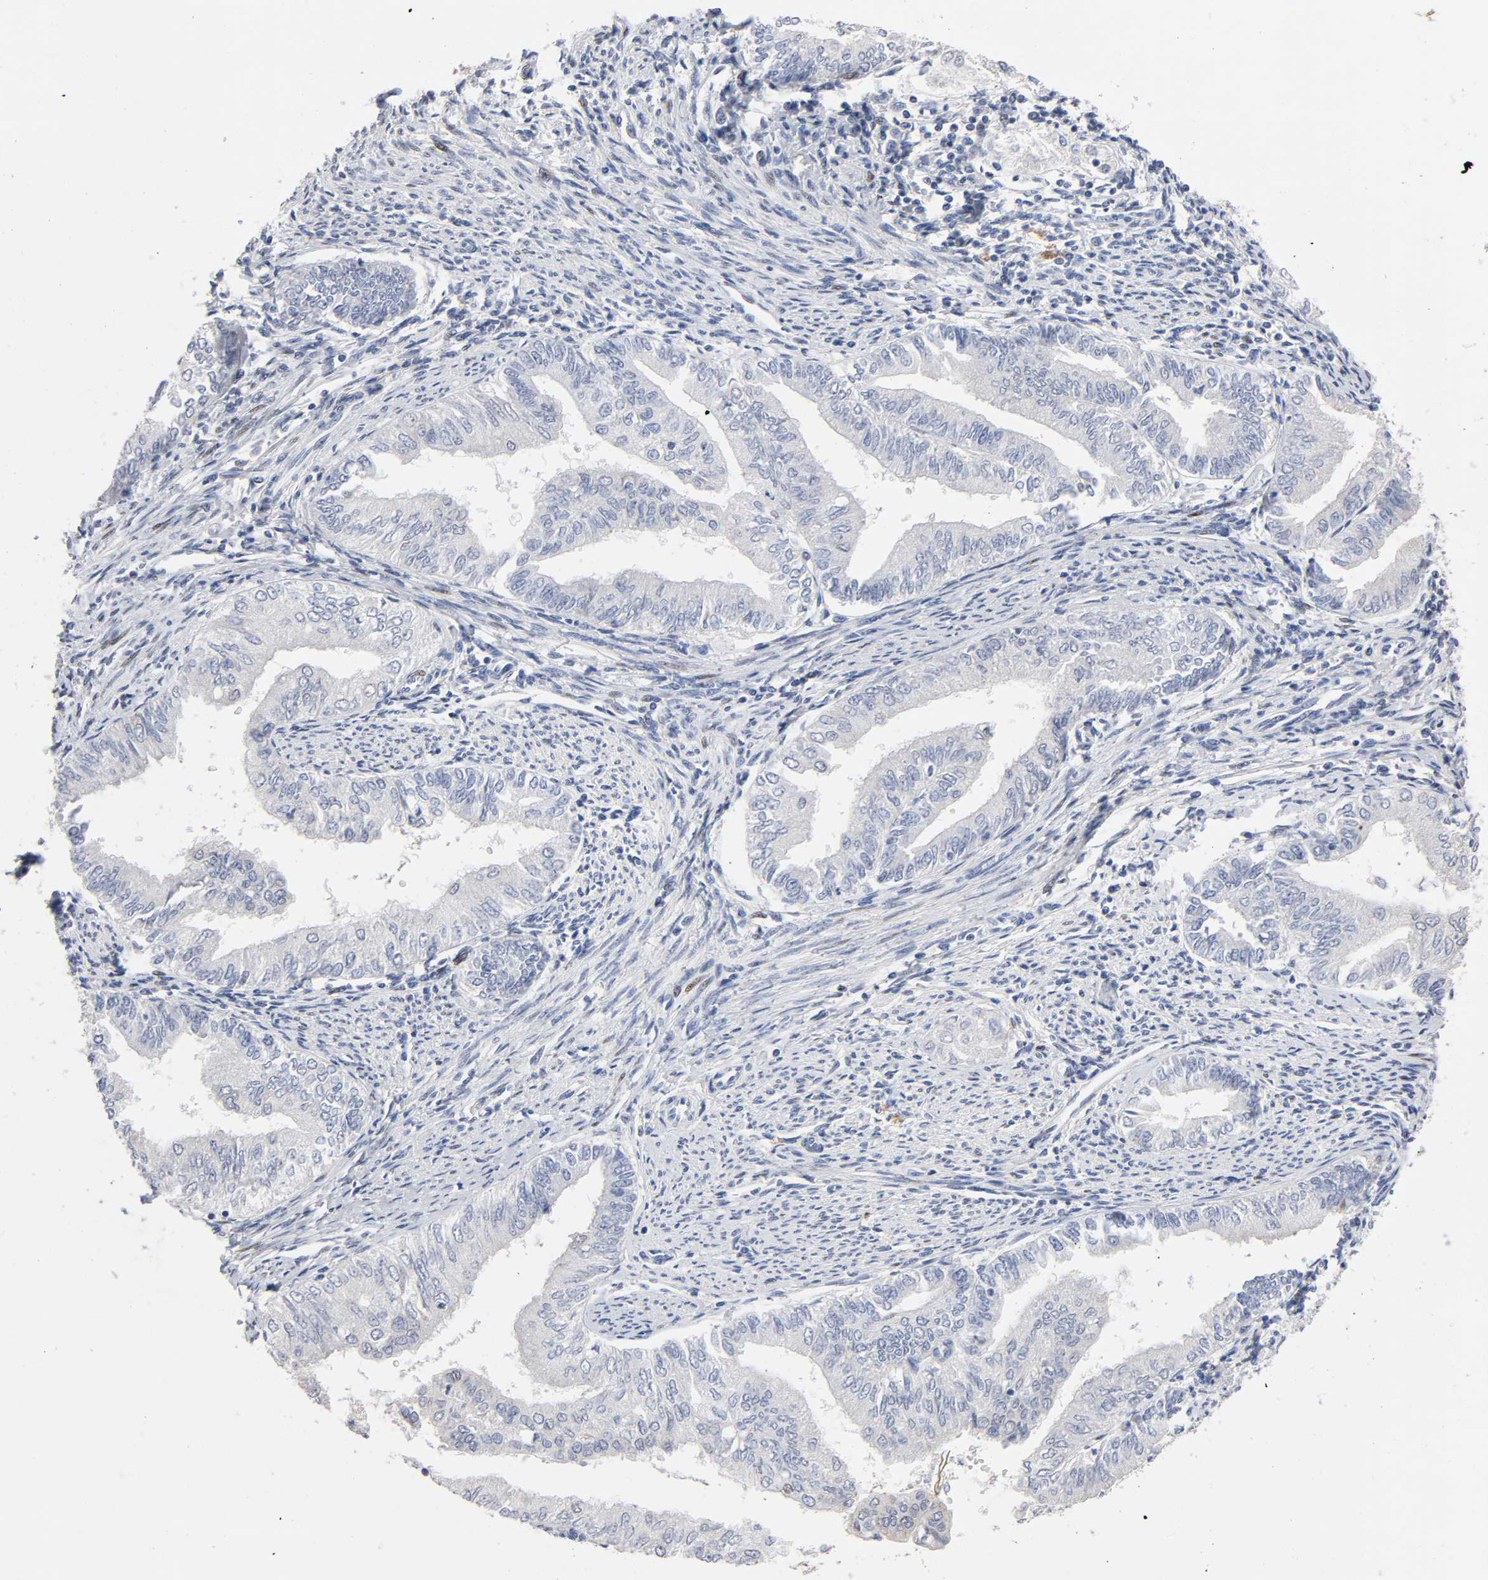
{"staining": {"intensity": "negative", "quantity": "none", "location": "none"}, "tissue": "endometrial cancer", "cell_type": "Tumor cells", "image_type": "cancer", "snomed": [{"axis": "morphology", "description": "Adenocarcinoma, NOS"}, {"axis": "topography", "description": "Endometrium"}], "caption": "Immunohistochemistry (IHC) of endometrial adenocarcinoma shows no expression in tumor cells.", "gene": "STK38", "patient": {"sex": "female", "age": 66}}